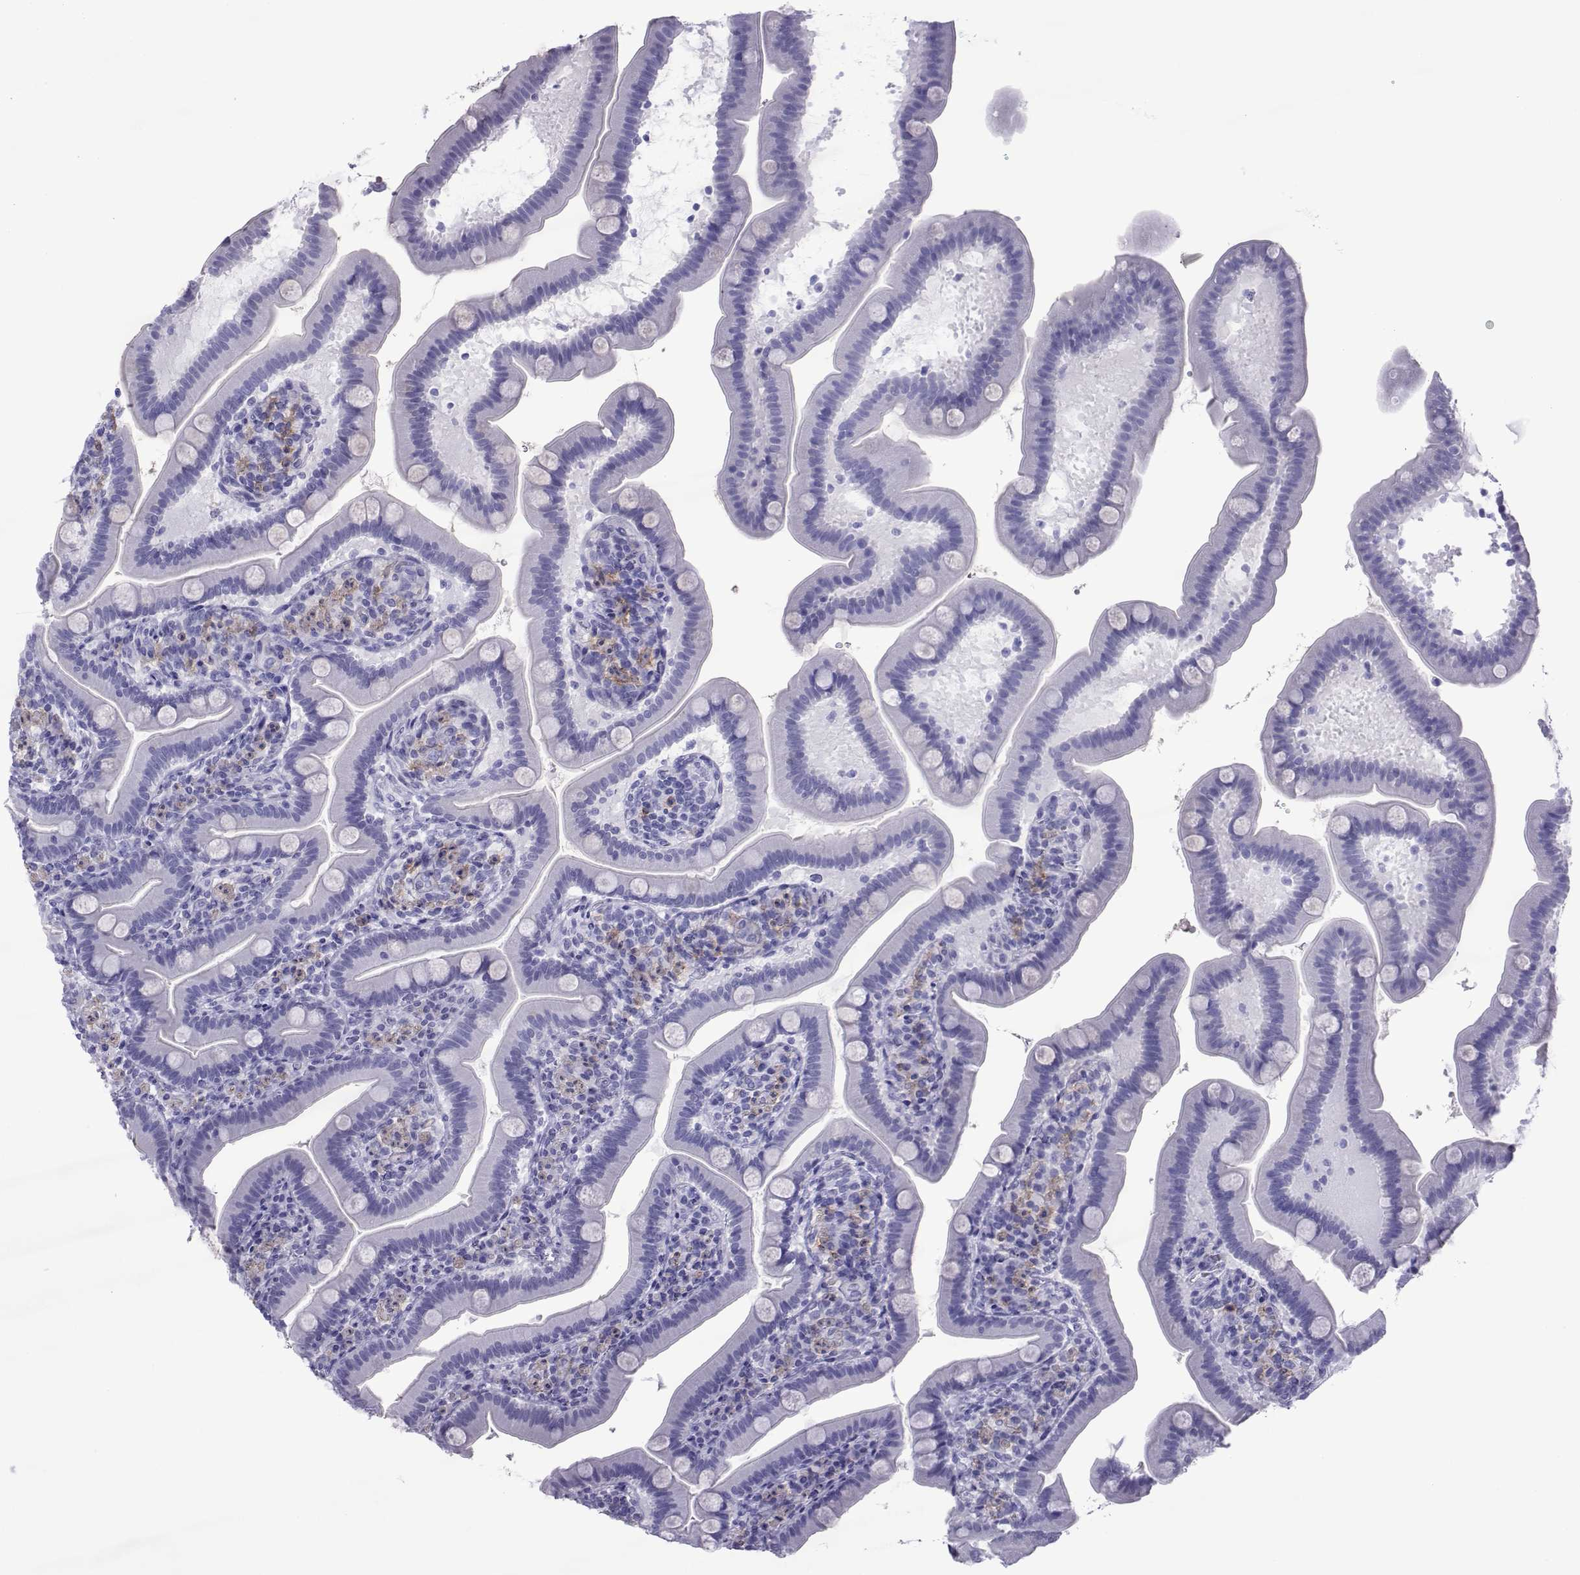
{"staining": {"intensity": "negative", "quantity": "none", "location": "none"}, "tissue": "small intestine", "cell_type": "Glandular cells", "image_type": "normal", "snomed": [{"axis": "morphology", "description": "Normal tissue, NOS"}, {"axis": "topography", "description": "Small intestine"}], "caption": "IHC of unremarkable human small intestine displays no positivity in glandular cells. Nuclei are stained in blue.", "gene": "SPANXA1", "patient": {"sex": "male", "age": 66}}